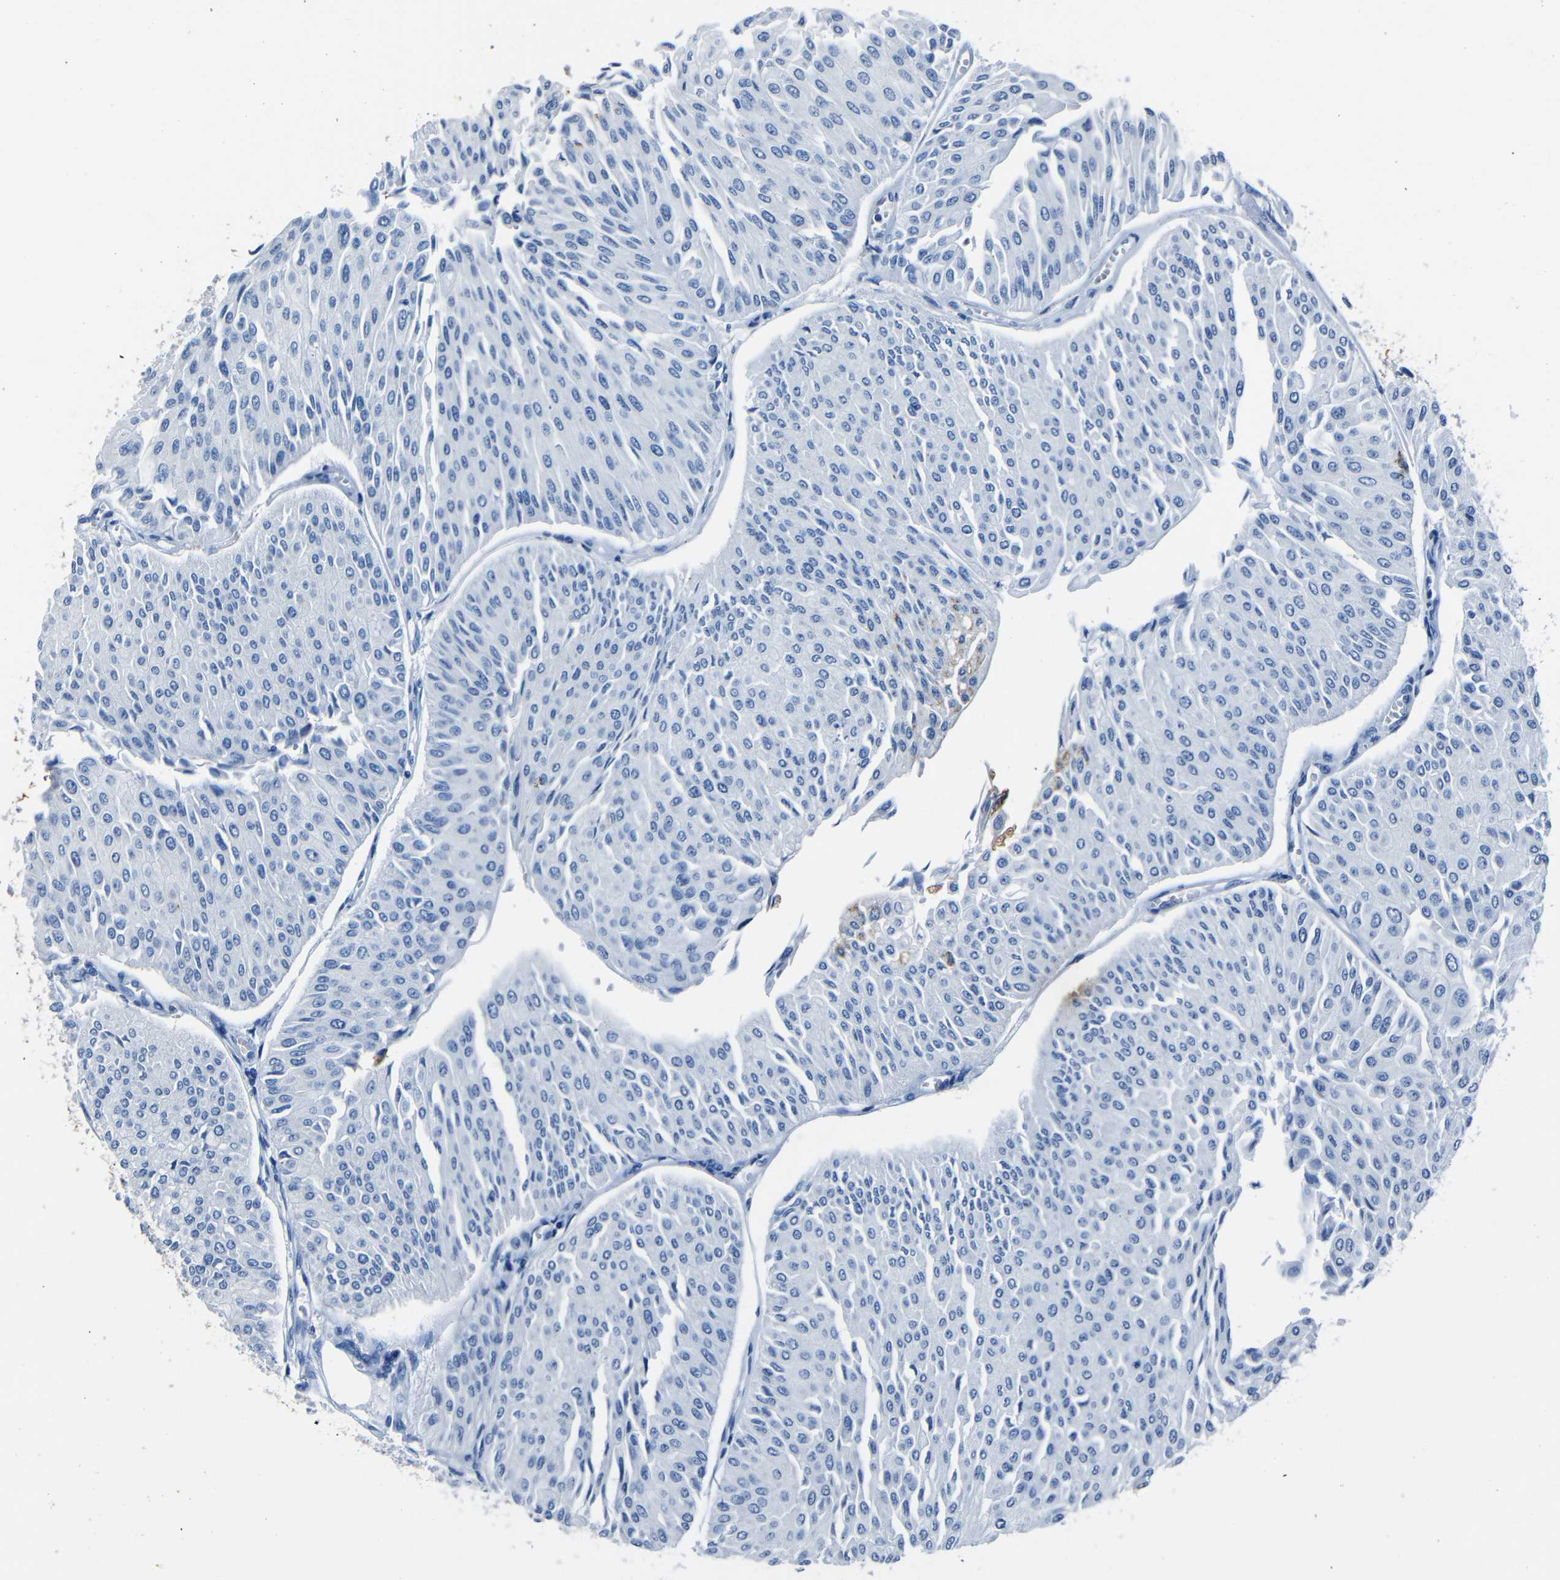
{"staining": {"intensity": "negative", "quantity": "none", "location": "none"}, "tissue": "urothelial cancer", "cell_type": "Tumor cells", "image_type": "cancer", "snomed": [{"axis": "morphology", "description": "Urothelial carcinoma, Low grade"}, {"axis": "topography", "description": "Urinary bladder"}], "caption": "Tumor cells show no significant protein positivity in urothelial cancer.", "gene": "CLDN11", "patient": {"sex": "male", "age": 67}}